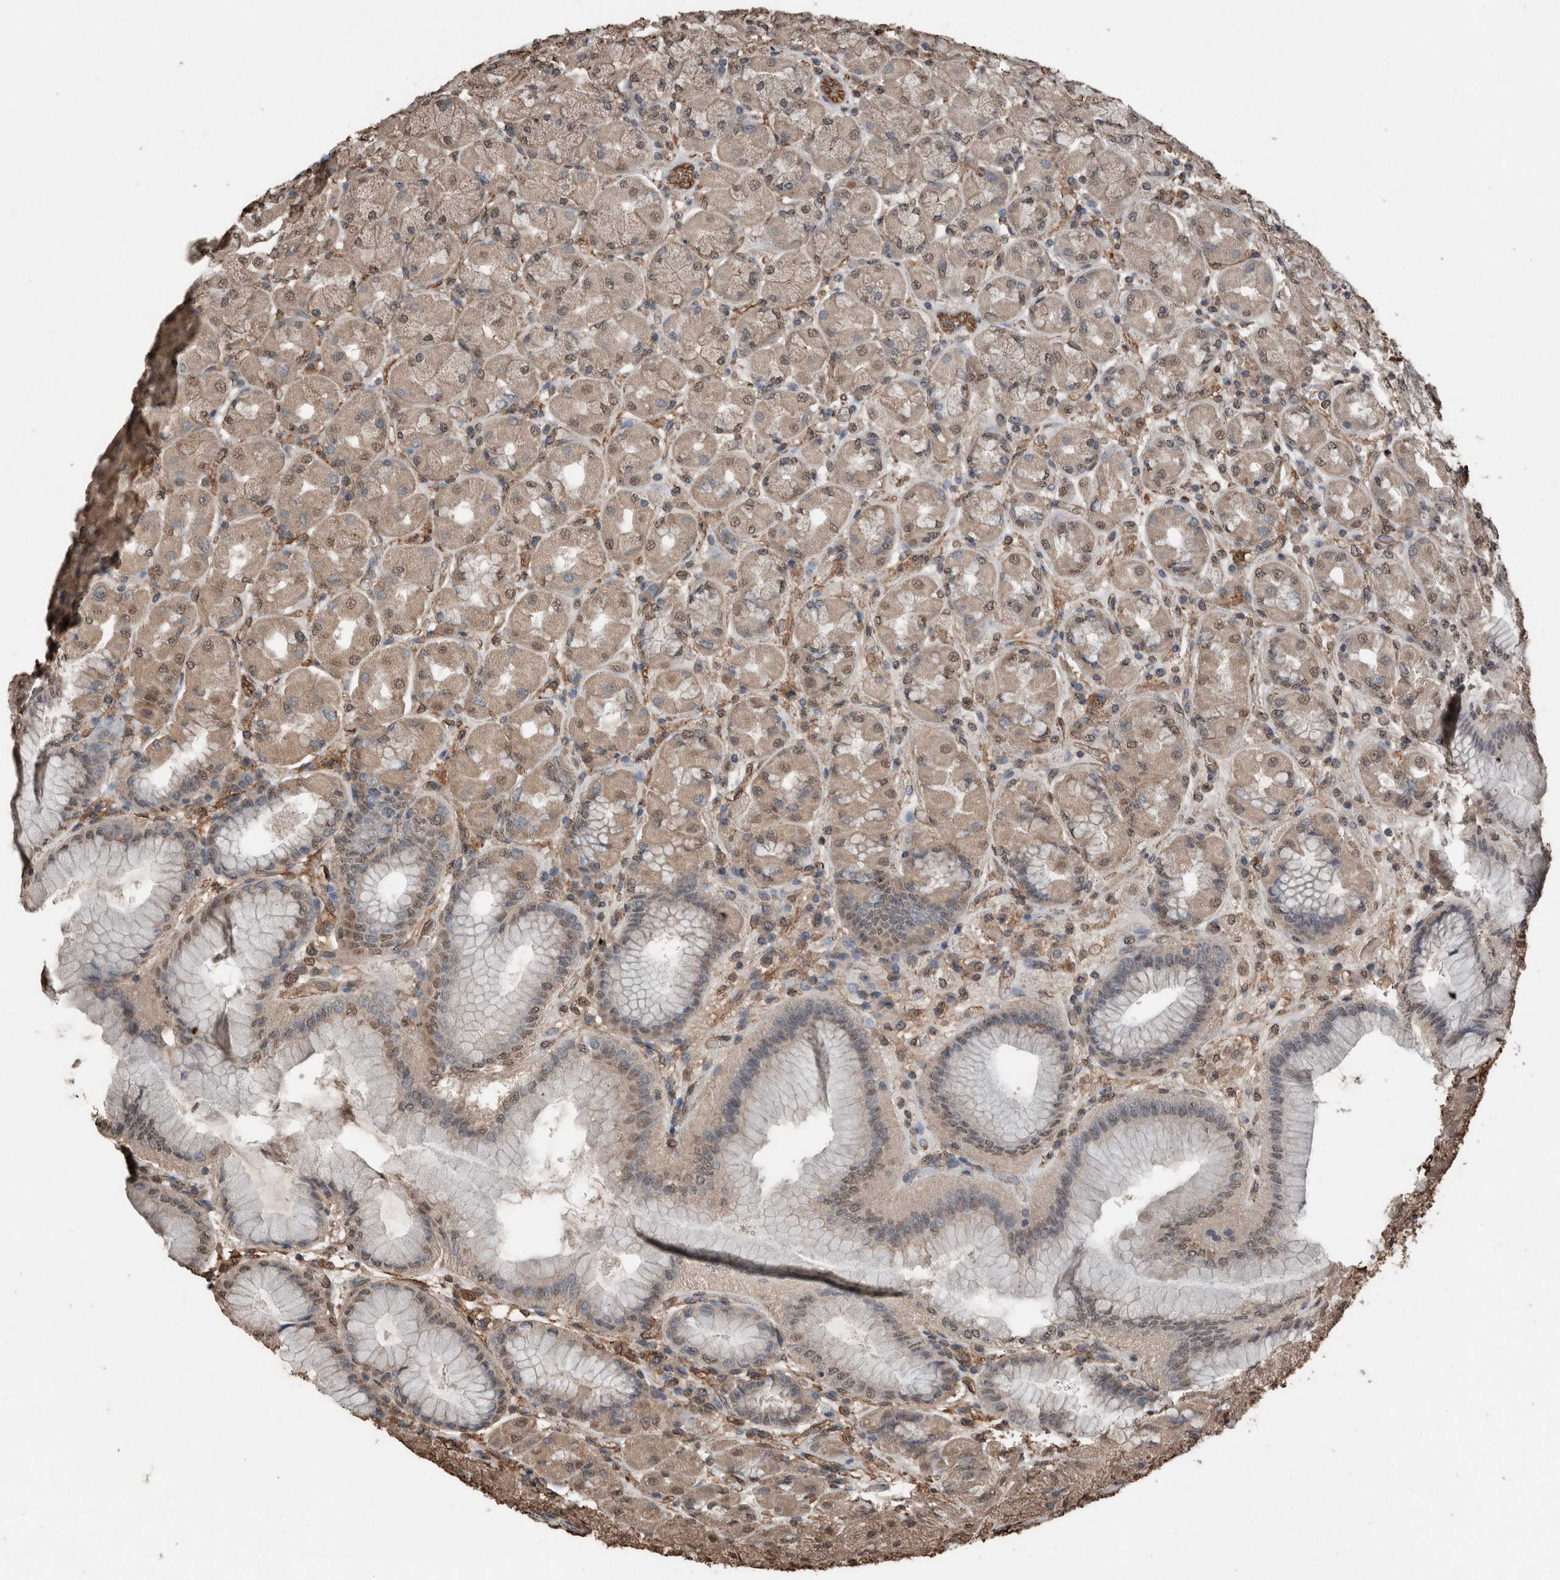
{"staining": {"intensity": "weak", "quantity": ">75%", "location": "cytoplasmic/membranous,nuclear"}, "tissue": "stomach", "cell_type": "Glandular cells", "image_type": "normal", "snomed": [{"axis": "morphology", "description": "Normal tissue, NOS"}, {"axis": "topography", "description": "Stomach, upper"}], "caption": "Glandular cells show low levels of weak cytoplasmic/membranous,nuclear positivity in approximately >75% of cells in benign human stomach.", "gene": "S100A10", "patient": {"sex": "female", "age": 56}}